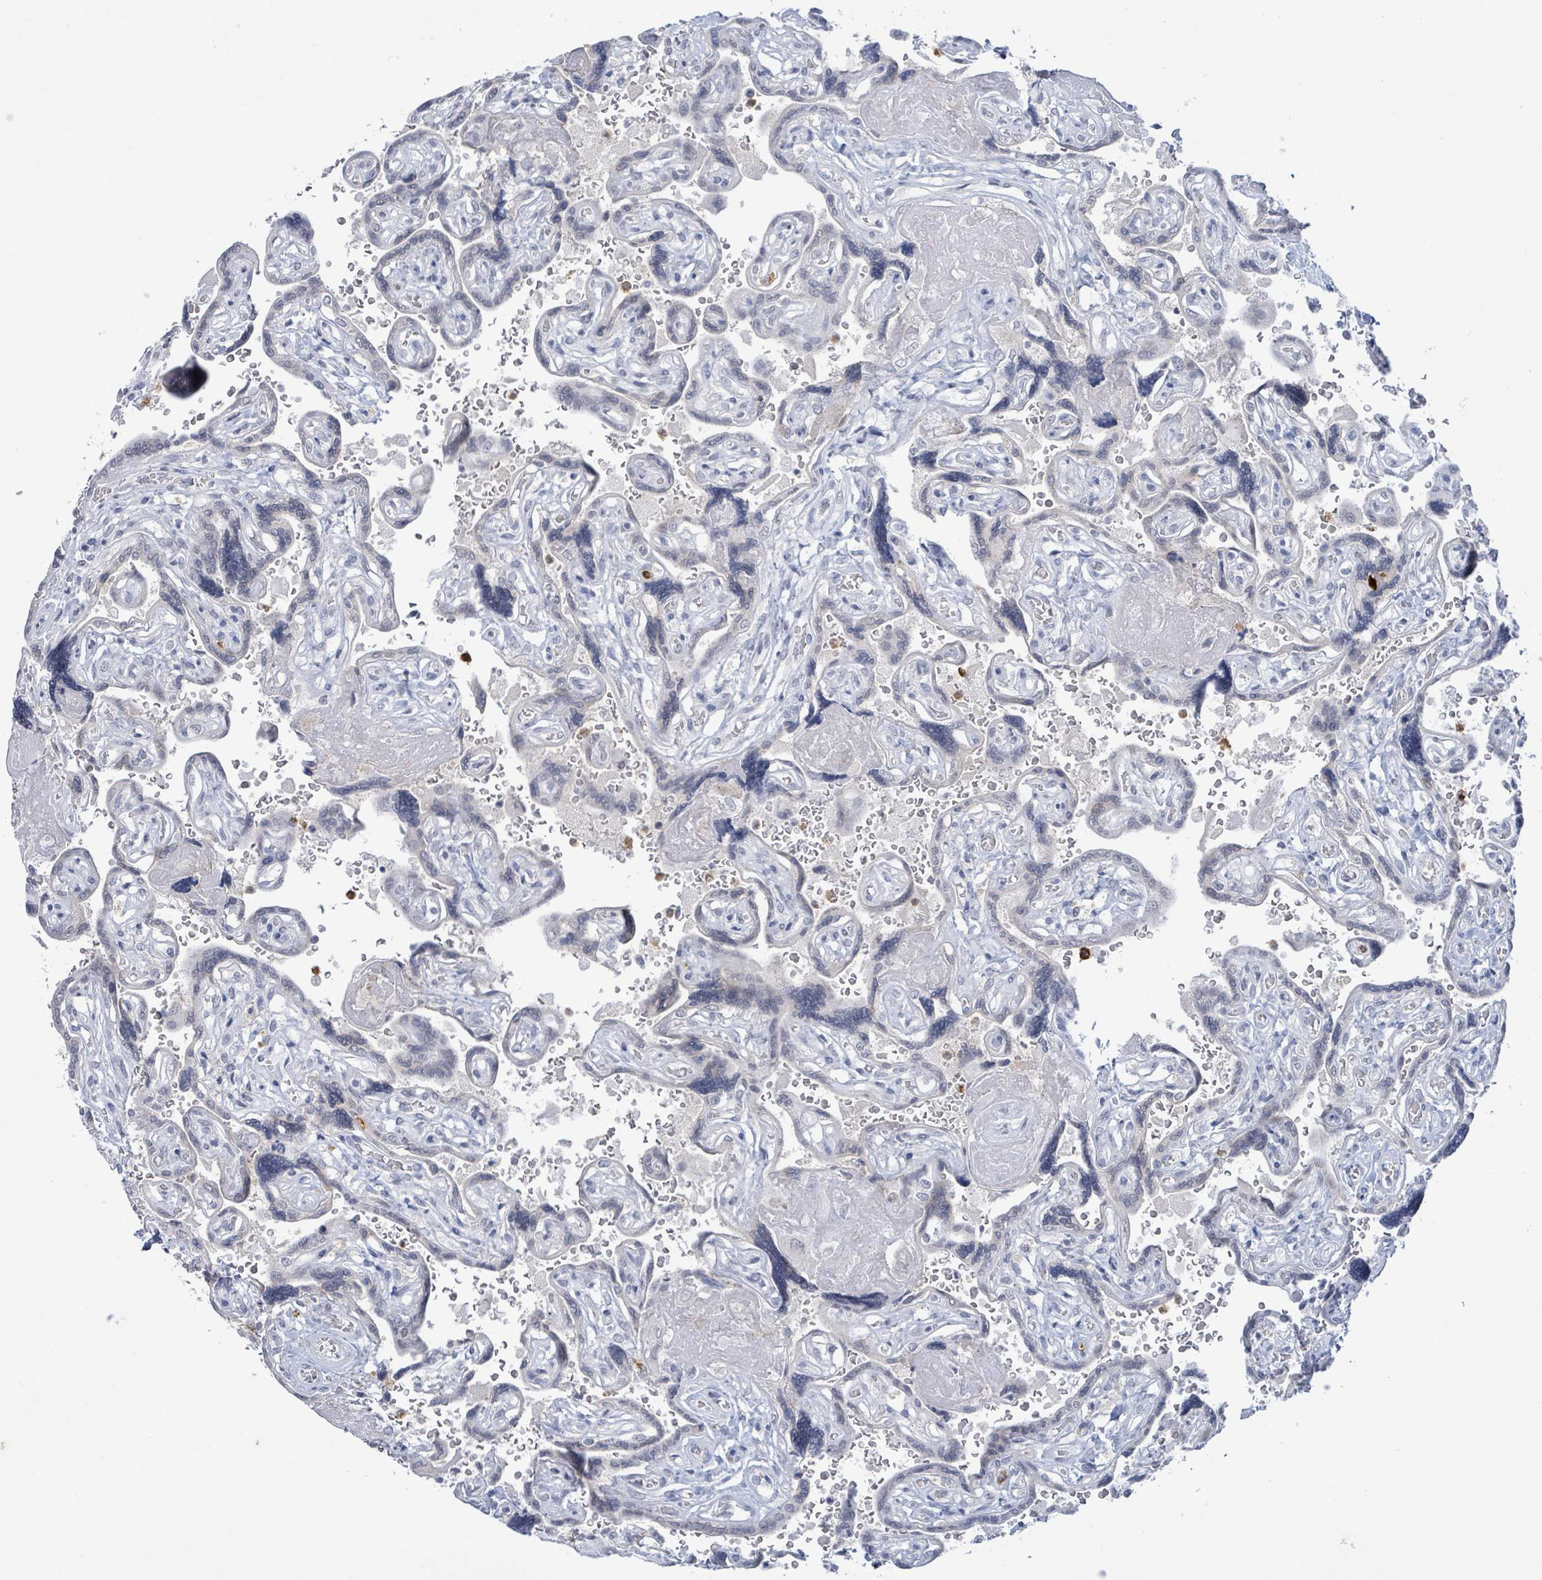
{"staining": {"intensity": "negative", "quantity": "none", "location": "none"}, "tissue": "placenta", "cell_type": "Trophoblastic cells", "image_type": "normal", "snomed": [{"axis": "morphology", "description": "Normal tissue, NOS"}, {"axis": "topography", "description": "Placenta"}], "caption": "Immunohistochemistry of normal human placenta exhibits no expression in trophoblastic cells.", "gene": "LCLAT1", "patient": {"sex": "female", "age": 32}}